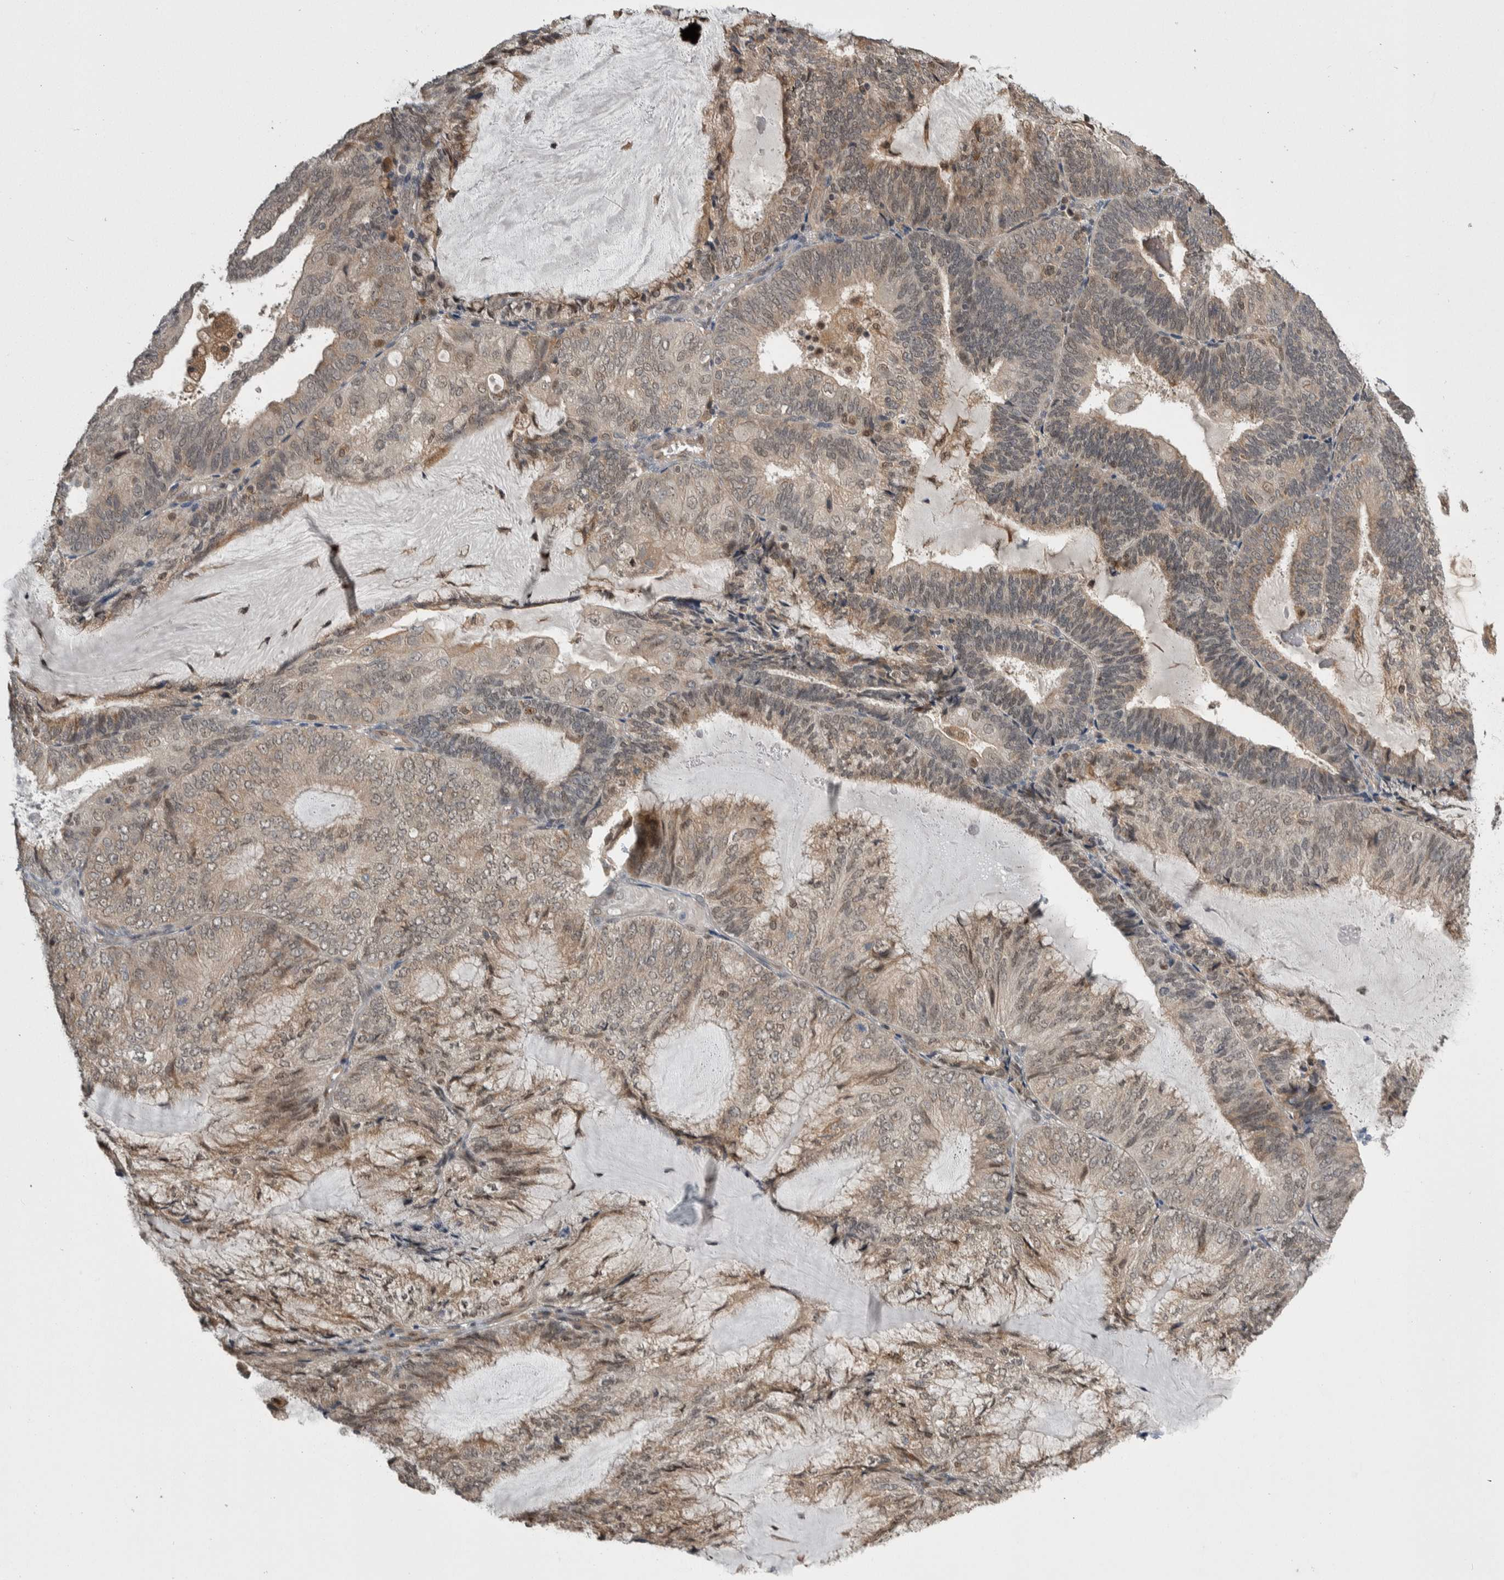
{"staining": {"intensity": "weak", "quantity": "25%-75%", "location": "cytoplasmic/membranous,nuclear"}, "tissue": "endometrial cancer", "cell_type": "Tumor cells", "image_type": "cancer", "snomed": [{"axis": "morphology", "description": "Adenocarcinoma, NOS"}, {"axis": "topography", "description": "Endometrium"}], "caption": "A micrograph of human adenocarcinoma (endometrial) stained for a protein reveals weak cytoplasmic/membranous and nuclear brown staining in tumor cells.", "gene": "PRDM4", "patient": {"sex": "female", "age": 81}}